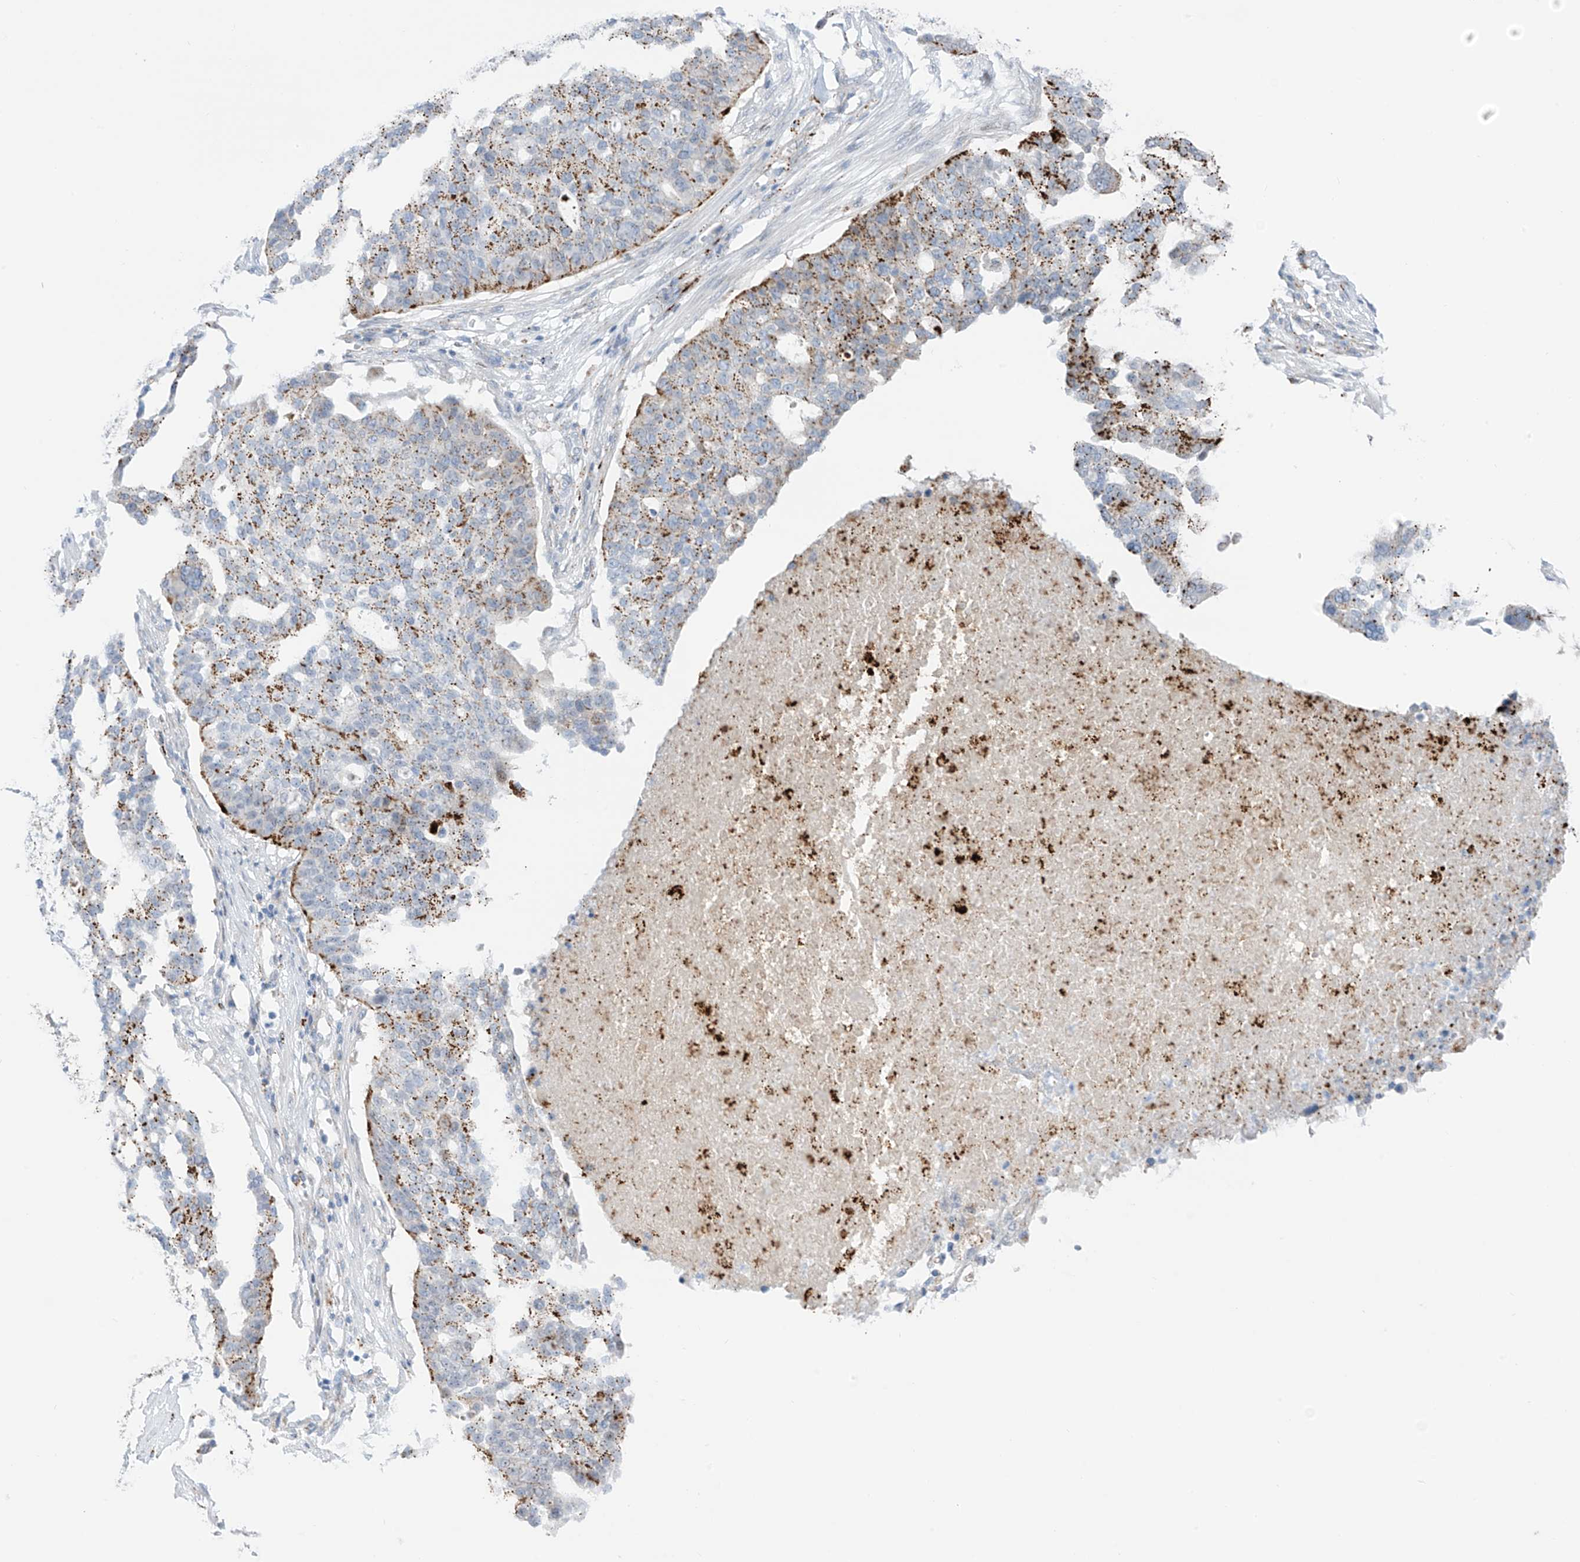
{"staining": {"intensity": "moderate", "quantity": "25%-75%", "location": "cytoplasmic/membranous"}, "tissue": "ovarian cancer", "cell_type": "Tumor cells", "image_type": "cancer", "snomed": [{"axis": "morphology", "description": "Cystadenocarcinoma, serous, NOS"}, {"axis": "topography", "description": "Ovary"}], "caption": "Ovarian cancer (serous cystadenocarcinoma) stained with DAB immunohistochemistry exhibits medium levels of moderate cytoplasmic/membranous staining in about 25%-75% of tumor cells.", "gene": "PSPH", "patient": {"sex": "female", "age": 59}}